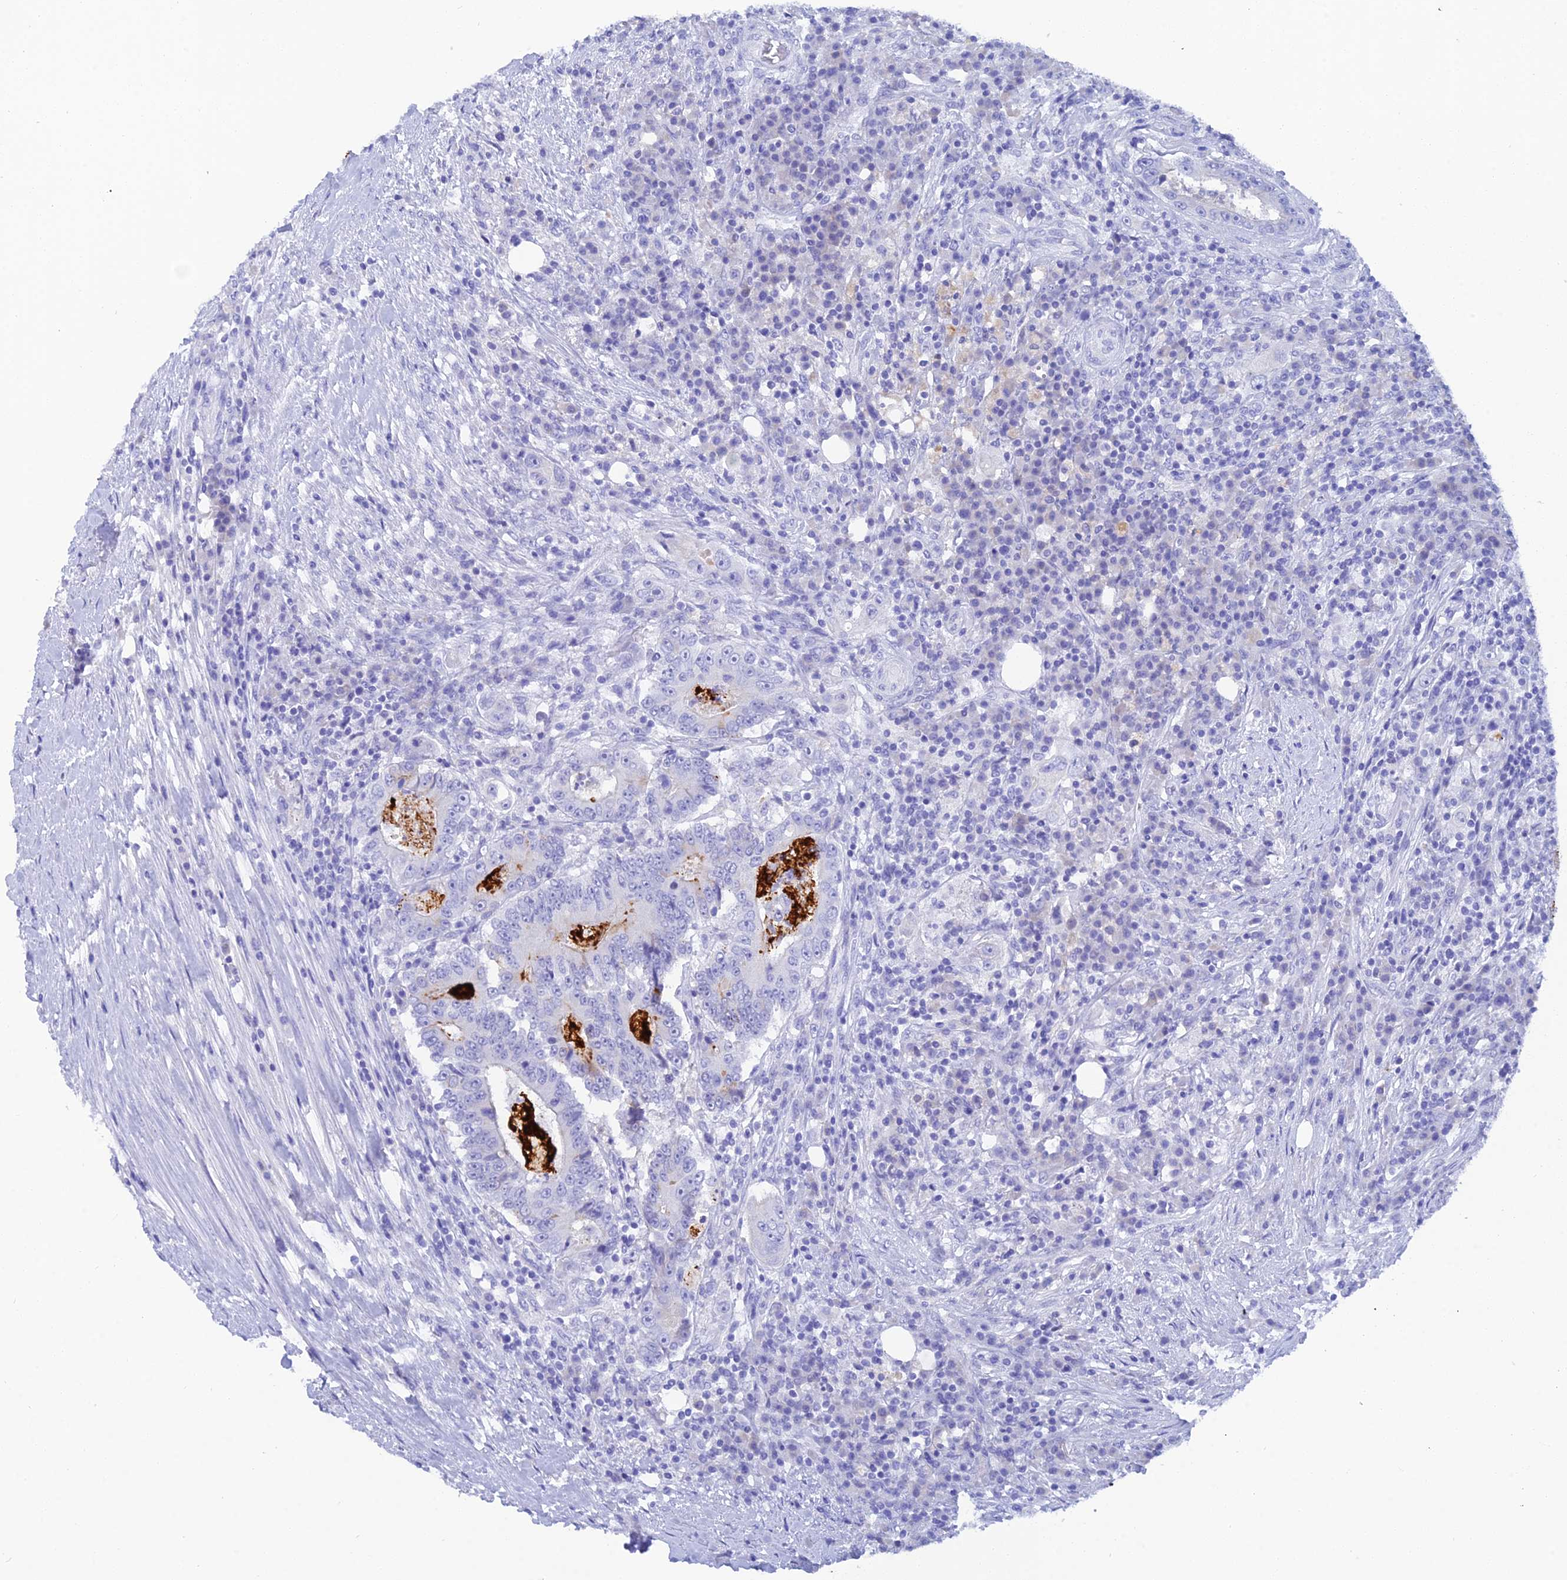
{"staining": {"intensity": "negative", "quantity": "none", "location": "none"}, "tissue": "colorectal cancer", "cell_type": "Tumor cells", "image_type": "cancer", "snomed": [{"axis": "morphology", "description": "Adenocarcinoma, NOS"}, {"axis": "topography", "description": "Colon"}], "caption": "Tumor cells show no significant expression in colorectal adenocarcinoma.", "gene": "REG1A", "patient": {"sex": "male", "age": 83}}